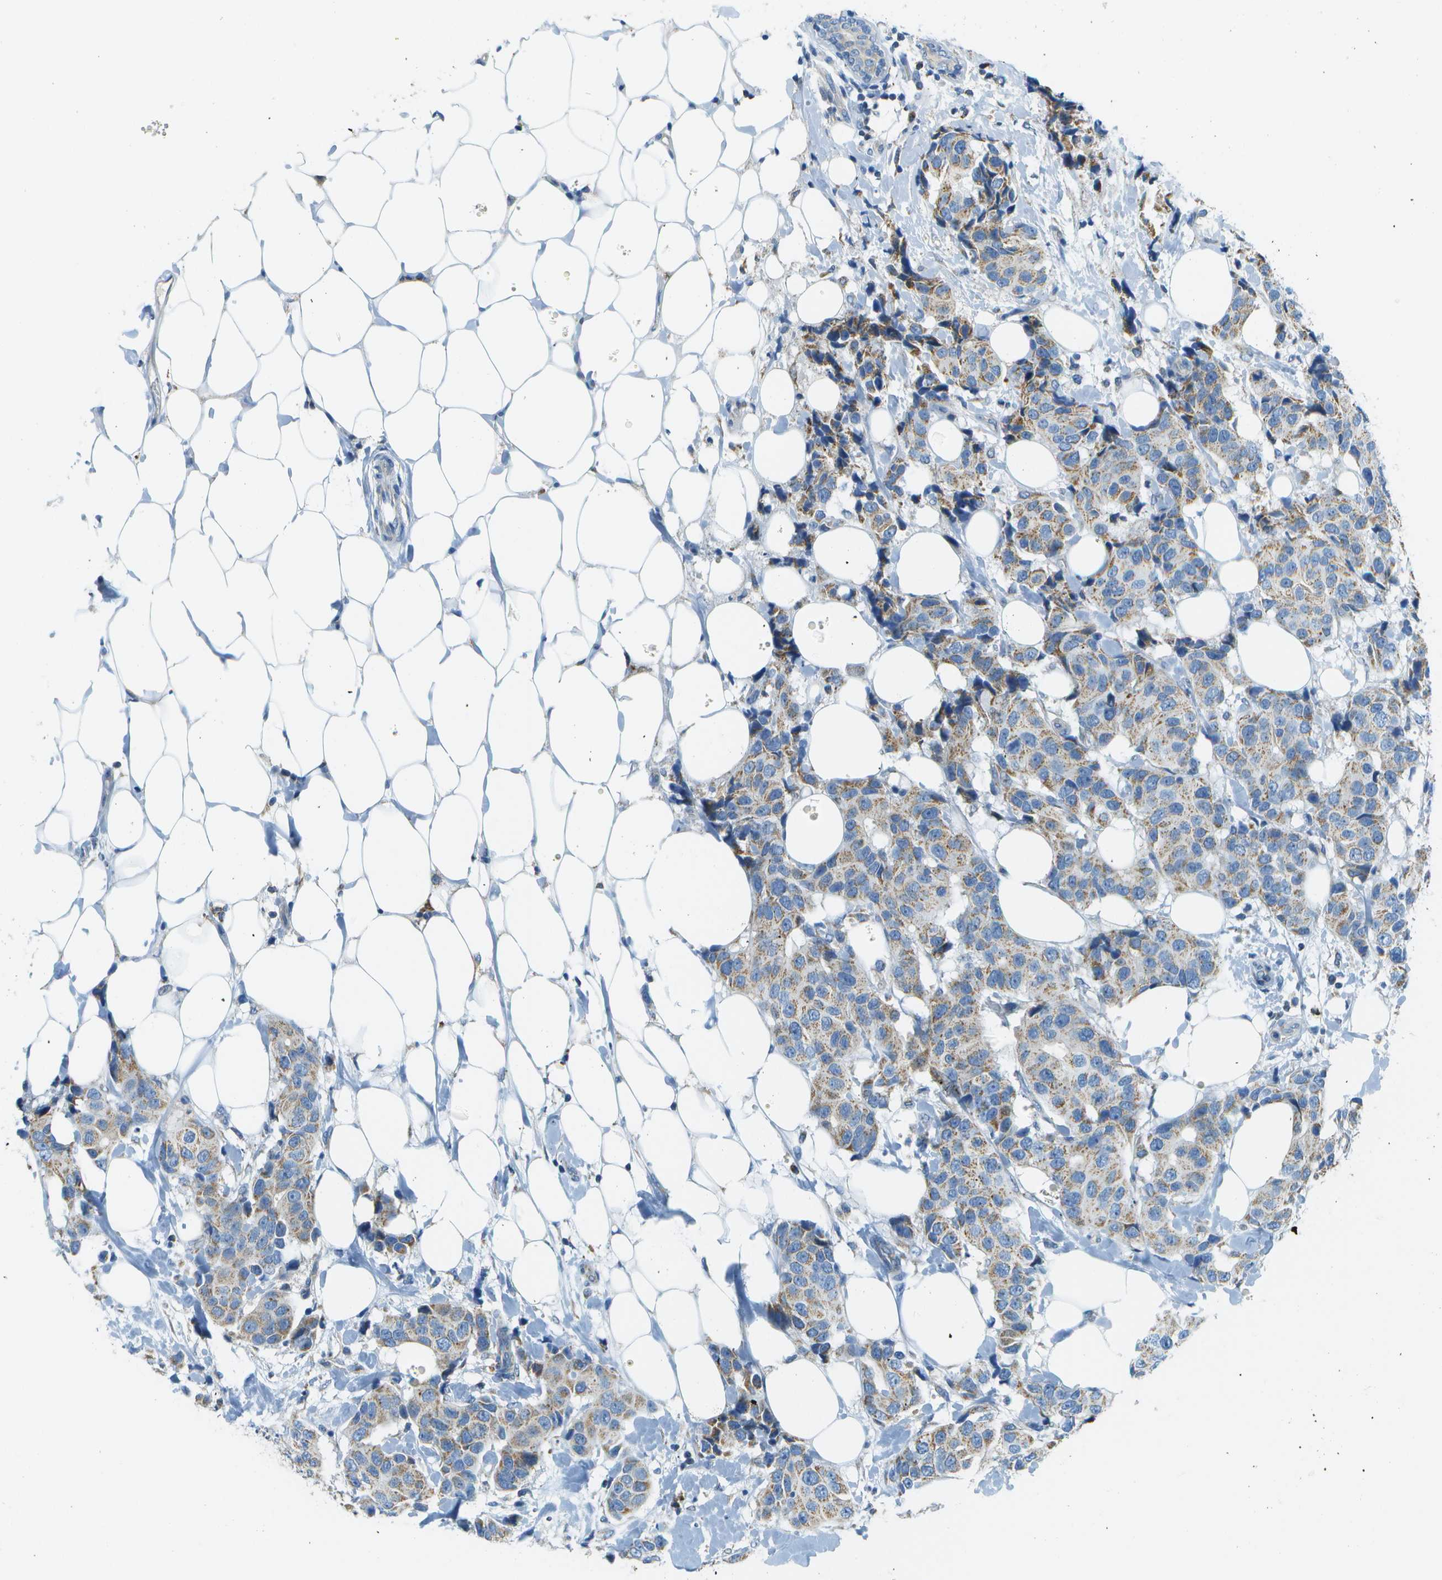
{"staining": {"intensity": "weak", "quantity": ">75%", "location": "cytoplasmic/membranous"}, "tissue": "breast cancer", "cell_type": "Tumor cells", "image_type": "cancer", "snomed": [{"axis": "morphology", "description": "Normal tissue, NOS"}, {"axis": "morphology", "description": "Duct carcinoma"}, {"axis": "topography", "description": "Breast"}], "caption": "This is a micrograph of immunohistochemistry staining of breast infiltrating ductal carcinoma, which shows weak positivity in the cytoplasmic/membranous of tumor cells.", "gene": "PTGIS", "patient": {"sex": "female", "age": 39}}